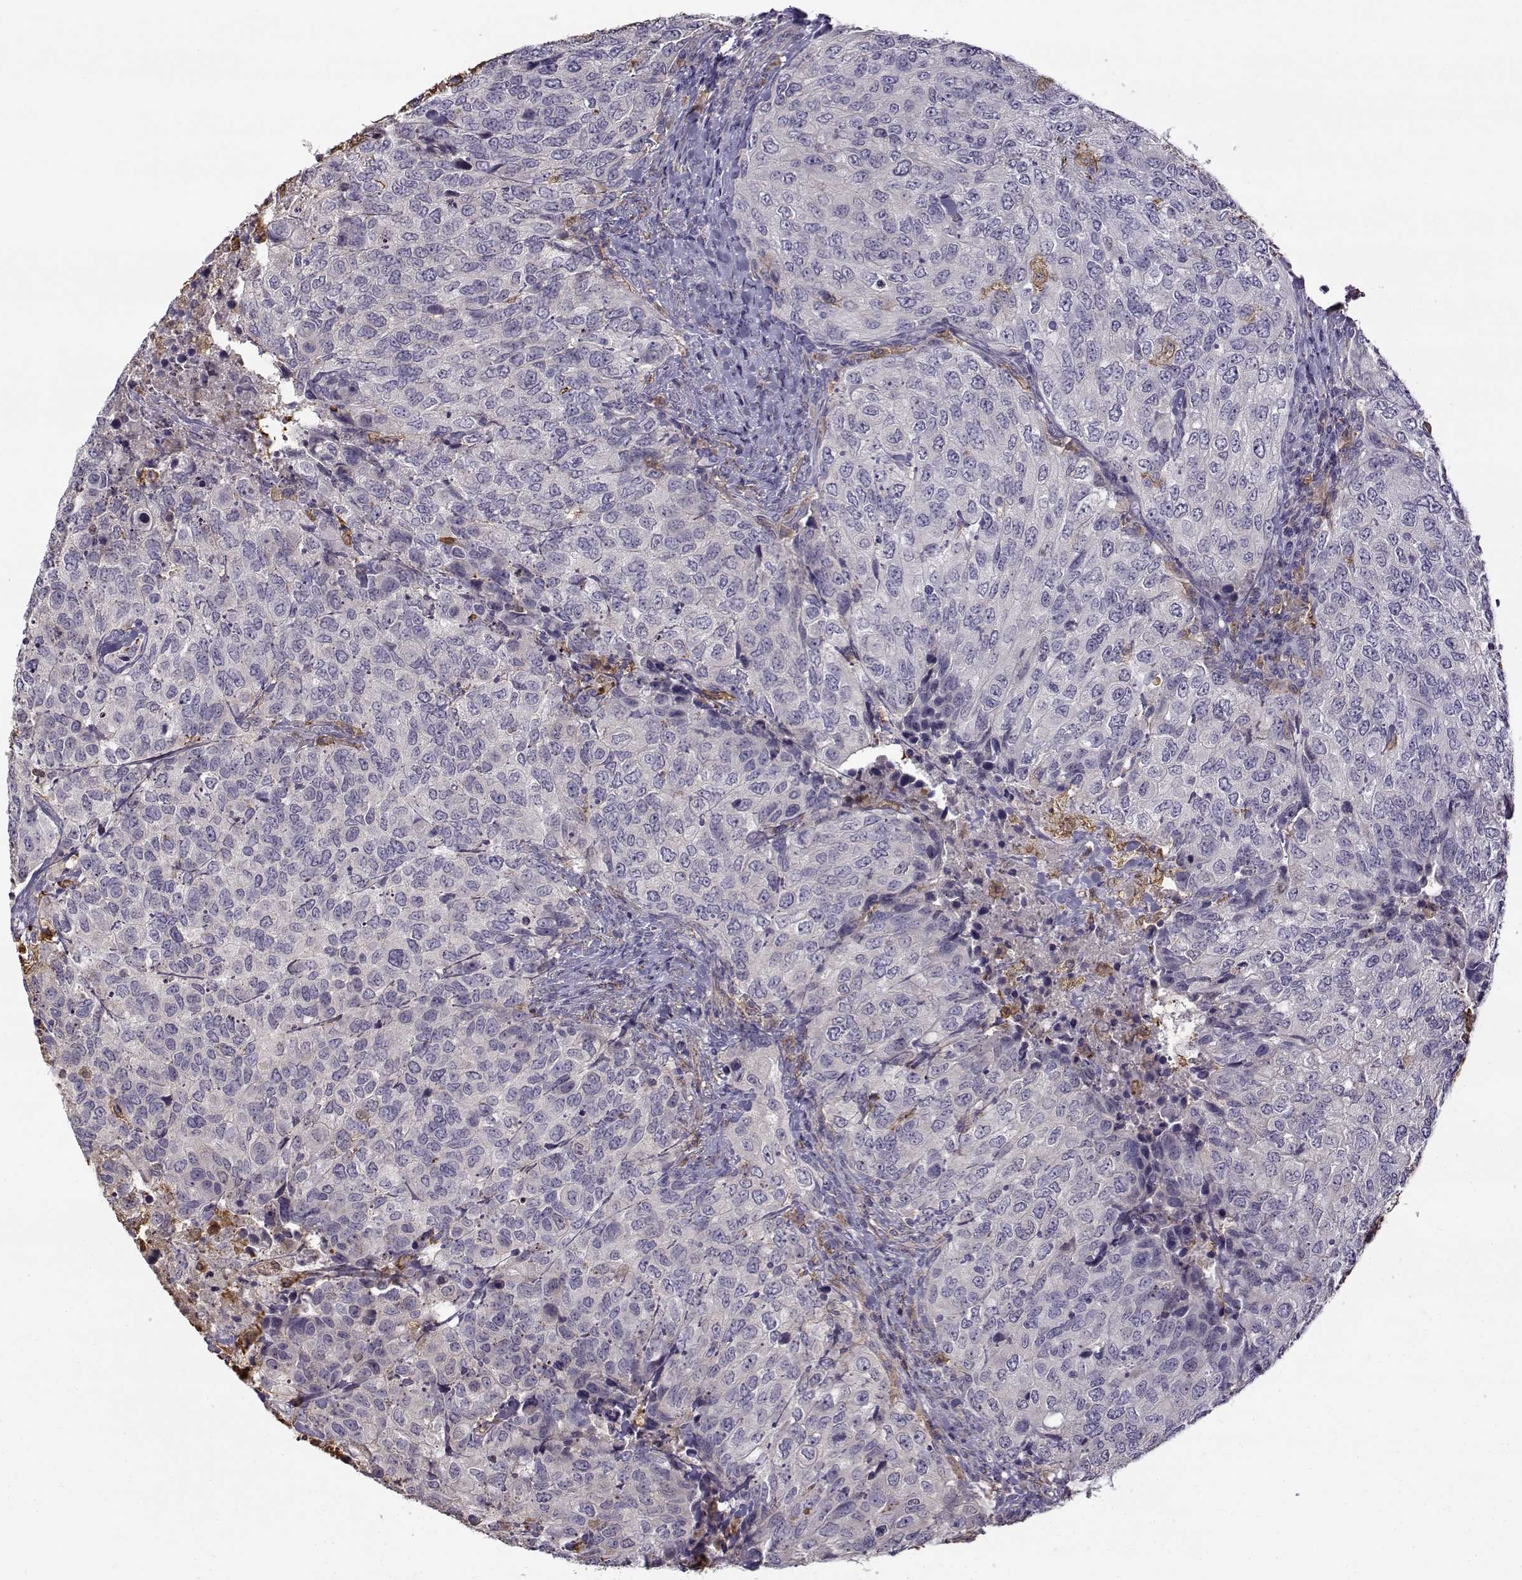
{"staining": {"intensity": "negative", "quantity": "none", "location": "none"}, "tissue": "urothelial cancer", "cell_type": "Tumor cells", "image_type": "cancer", "snomed": [{"axis": "morphology", "description": "Urothelial carcinoma, High grade"}, {"axis": "topography", "description": "Urinary bladder"}], "caption": "Immunohistochemistry (IHC) histopathology image of urothelial cancer stained for a protein (brown), which demonstrates no expression in tumor cells.", "gene": "UCP3", "patient": {"sex": "female", "age": 78}}